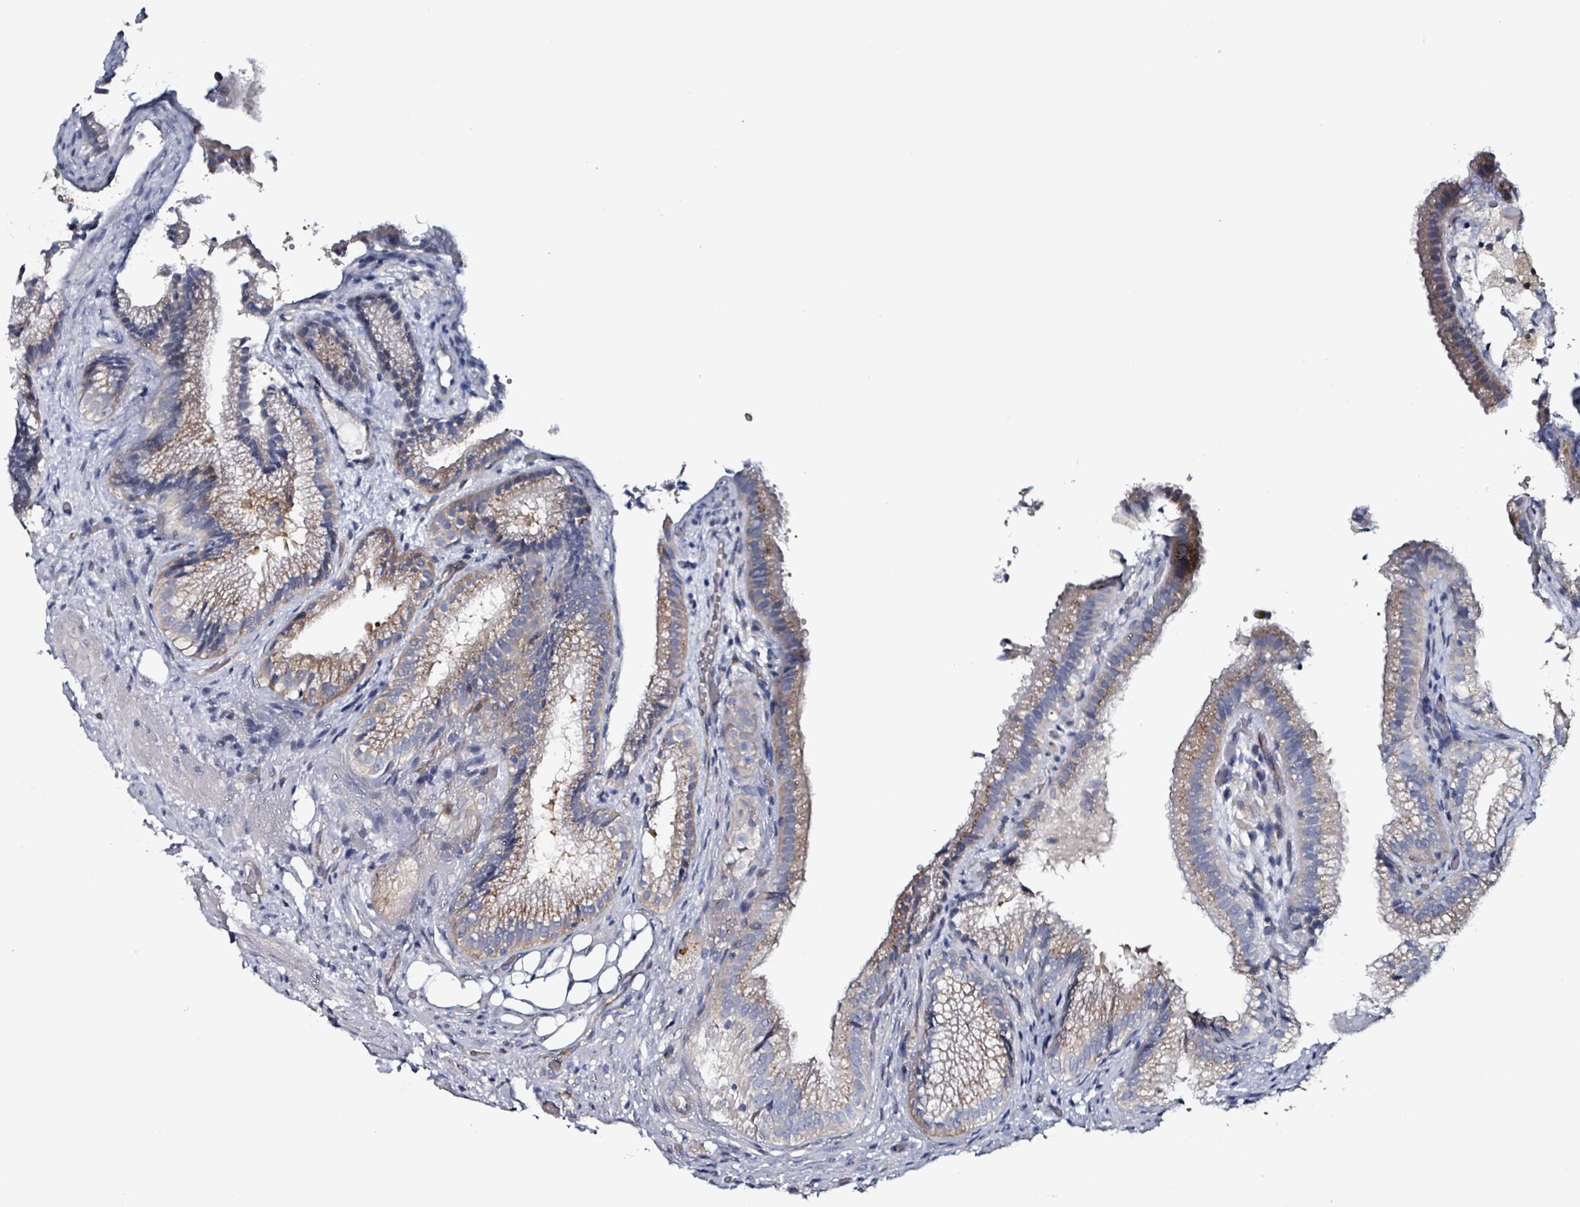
{"staining": {"intensity": "moderate", "quantity": ">75%", "location": "cytoplasmic/membranous"}, "tissue": "gallbladder", "cell_type": "Glandular cells", "image_type": "normal", "snomed": [{"axis": "morphology", "description": "Normal tissue, NOS"}, {"axis": "morphology", "description": "Inflammation, NOS"}, {"axis": "topography", "description": "Gallbladder"}], "caption": "The micrograph shows immunohistochemical staining of benign gallbladder. There is moderate cytoplasmic/membranous positivity is present in about >75% of glandular cells. (Brightfield microscopy of DAB IHC at high magnification).", "gene": "B3GAT3", "patient": {"sex": "male", "age": 51}}